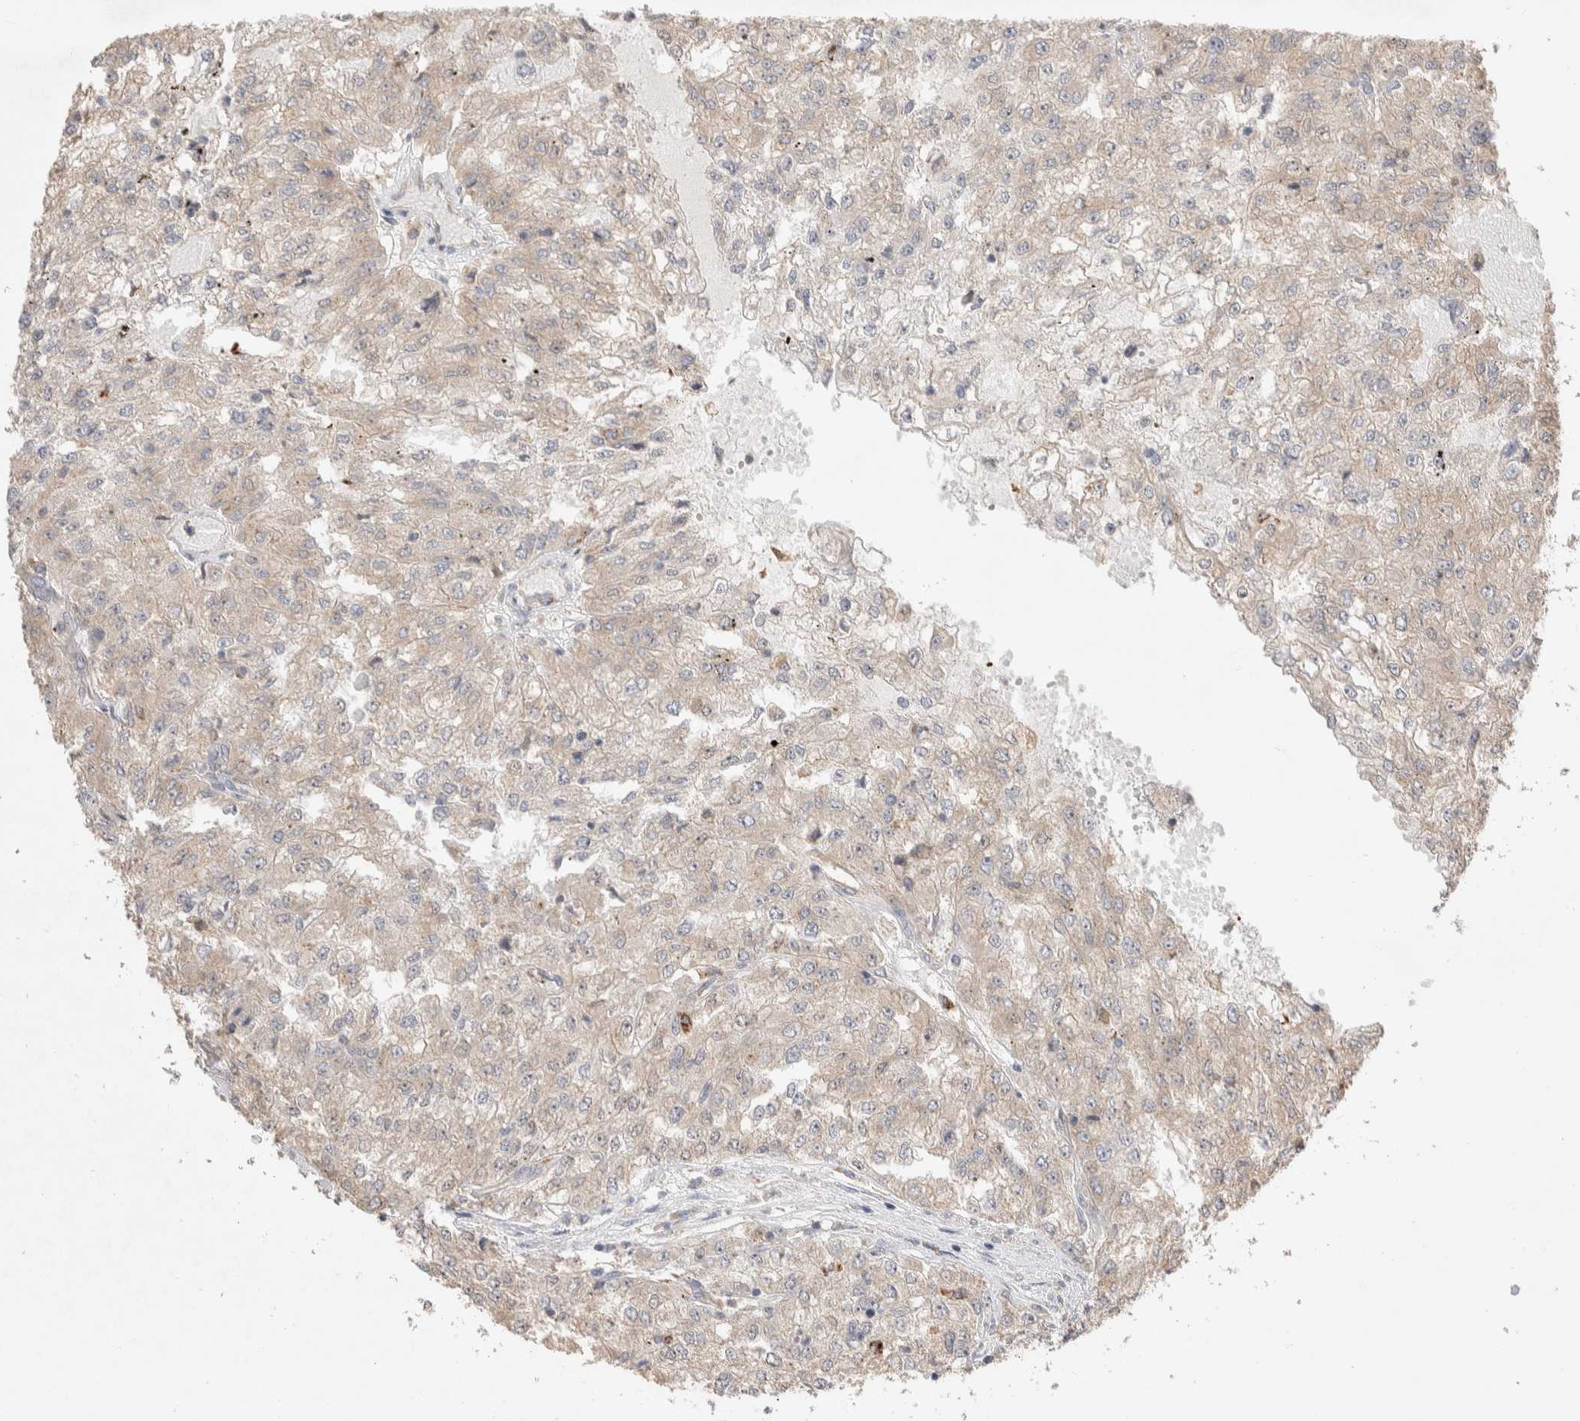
{"staining": {"intensity": "negative", "quantity": "none", "location": "none"}, "tissue": "renal cancer", "cell_type": "Tumor cells", "image_type": "cancer", "snomed": [{"axis": "morphology", "description": "Adenocarcinoma, NOS"}, {"axis": "topography", "description": "Kidney"}], "caption": "This is an IHC photomicrograph of human renal cancer. There is no positivity in tumor cells.", "gene": "DEPTOR", "patient": {"sex": "female", "age": 54}}